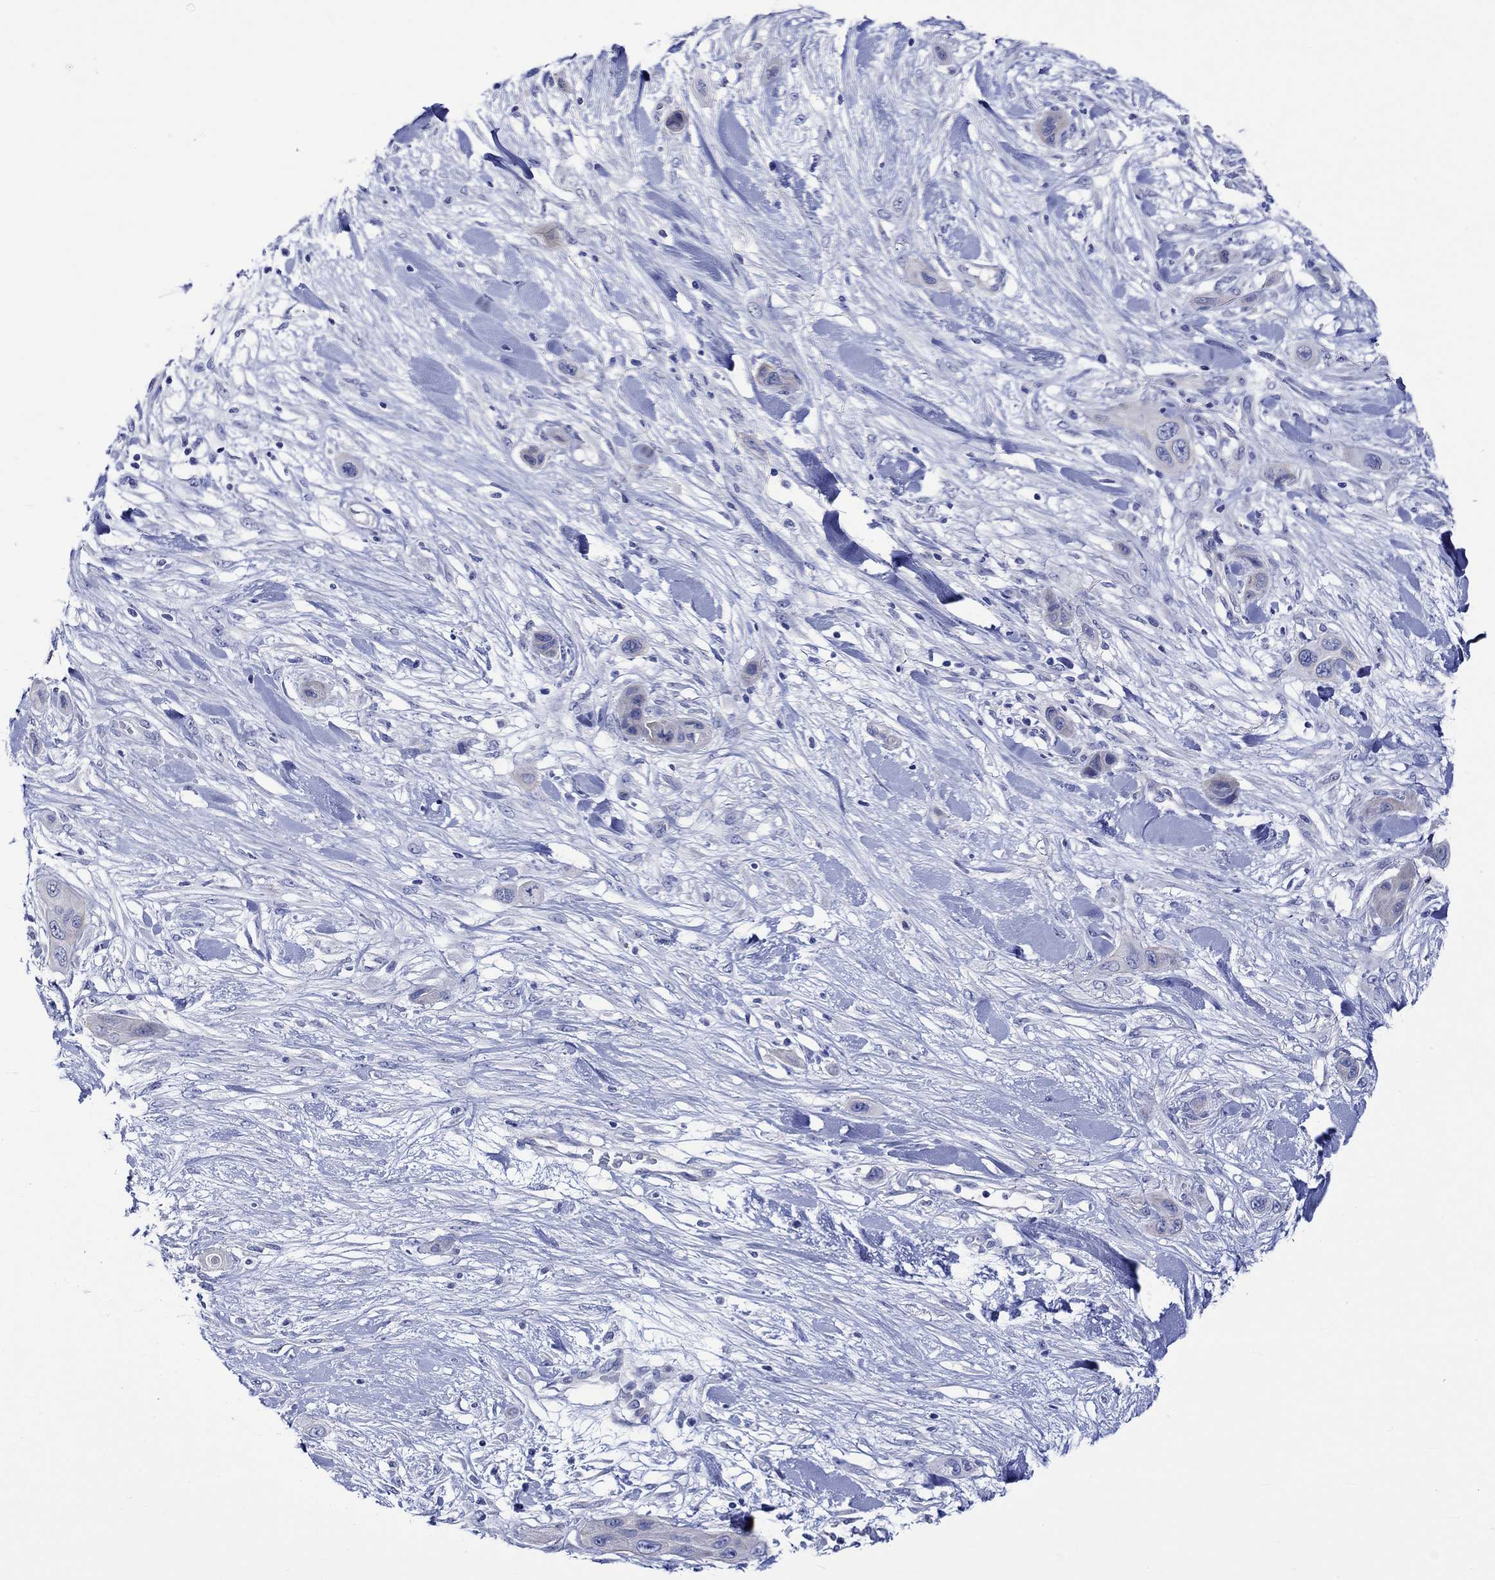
{"staining": {"intensity": "negative", "quantity": "none", "location": "none"}, "tissue": "skin cancer", "cell_type": "Tumor cells", "image_type": "cancer", "snomed": [{"axis": "morphology", "description": "Squamous cell carcinoma, NOS"}, {"axis": "topography", "description": "Skin"}], "caption": "A high-resolution micrograph shows IHC staining of skin cancer (squamous cell carcinoma), which exhibits no significant staining in tumor cells.", "gene": "HARBI1", "patient": {"sex": "male", "age": 79}}